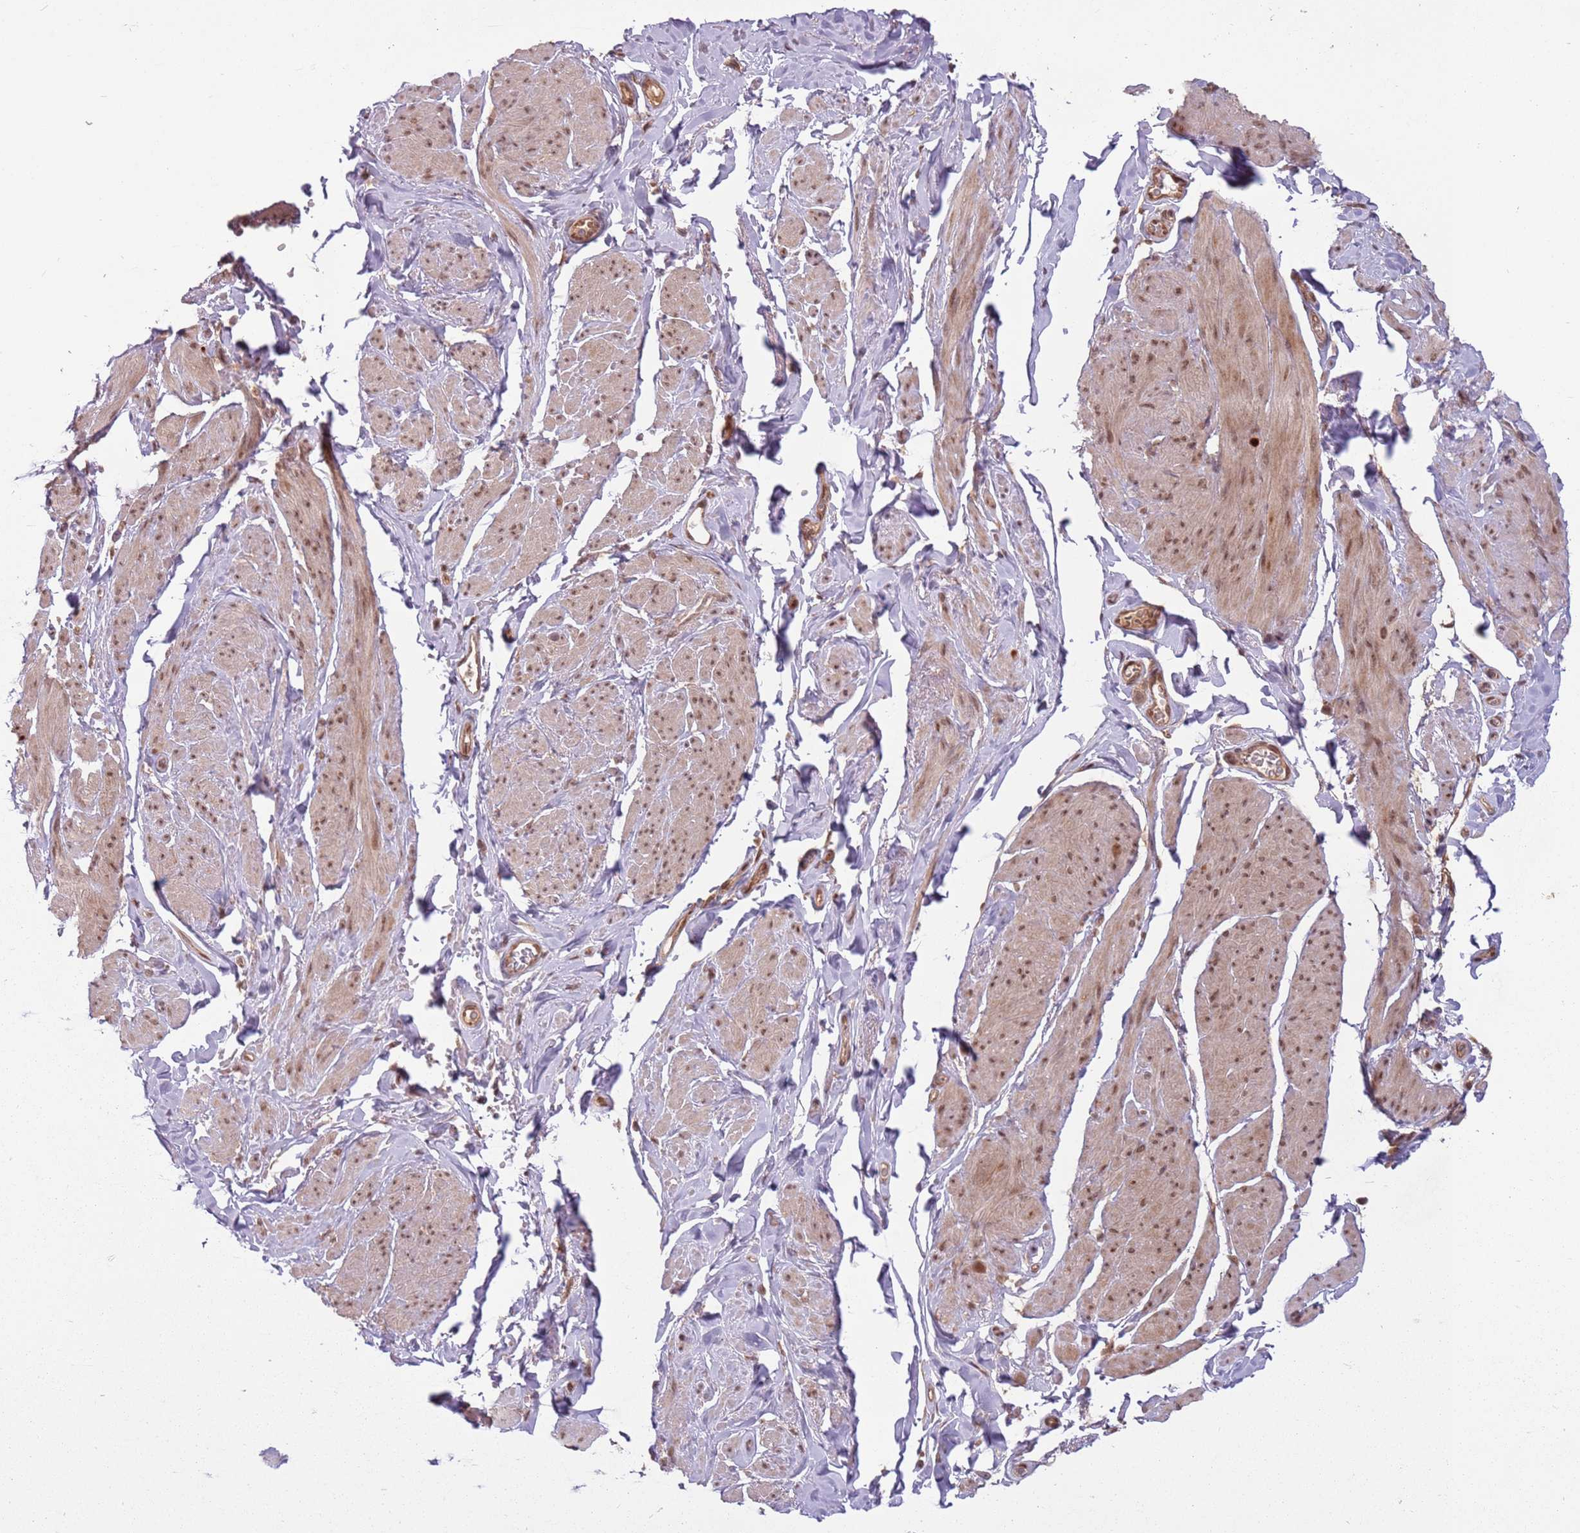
{"staining": {"intensity": "weak", "quantity": "25%-75%", "location": "cytoplasmic/membranous,nuclear"}, "tissue": "smooth muscle", "cell_type": "Smooth muscle cells", "image_type": "normal", "snomed": [{"axis": "morphology", "description": "Normal tissue, NOS"}, {"axis": "topography", "description": "Smooth muscle"}, {"axis": "topography", "description": "Peripheral nerve tissue"}], "caption": "An IHC photomicrograph of benign tissue is shown. Protein staining in brown labels weak cytoplasmic/membranous,nuclear positivity in smooth muscle within smooth muscle cells.", "gene": "ADAMTS3", "patient": {"sex": "male", "age": 69}}